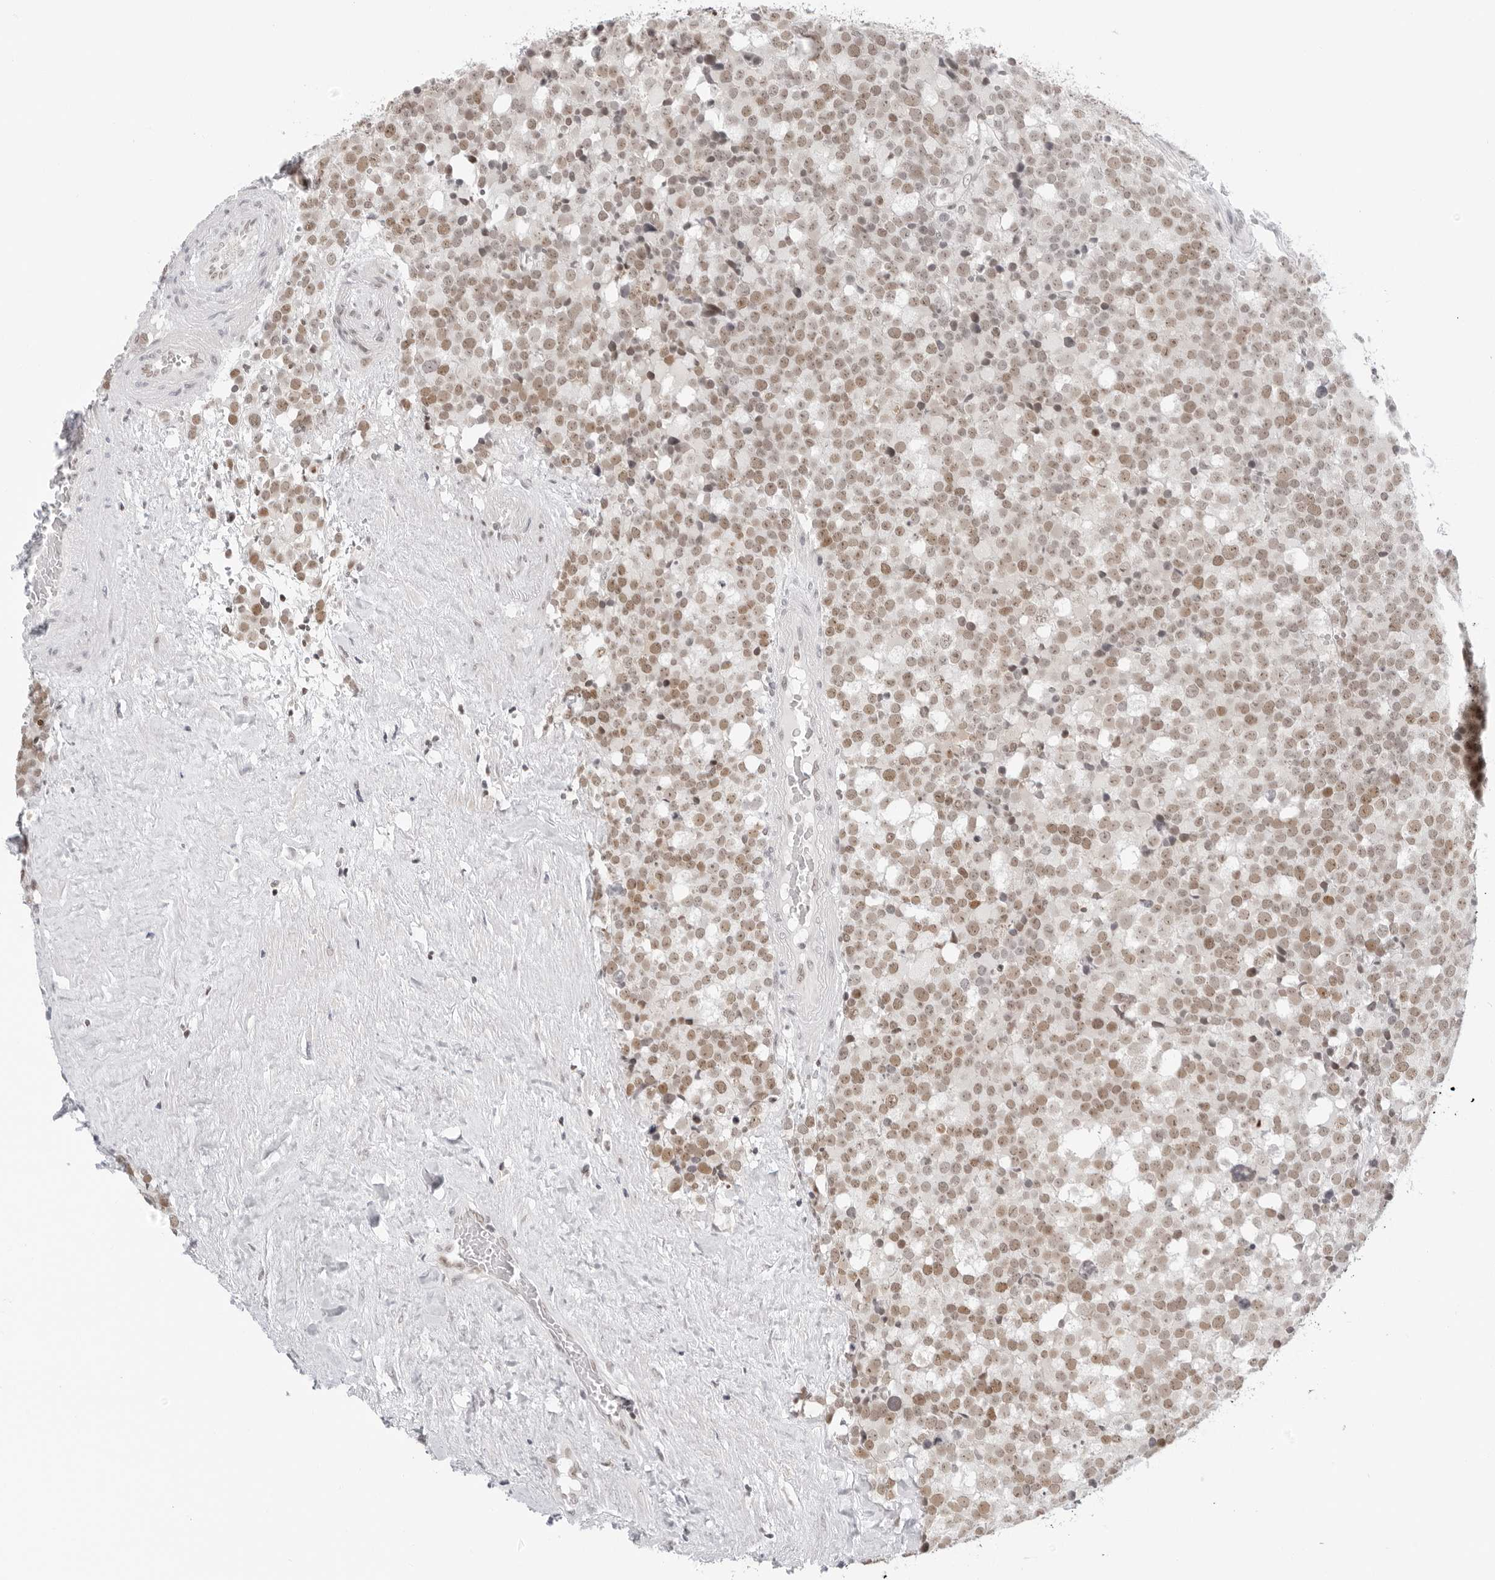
{"staining": {"intensity": "moderate", "quantity": ">75%", "location": "nuclear"}, "tissue": "testis cancer", "cell_type": "Tumor cells", "image_type": "cancer", "snomed": [{"axis": "morphology", "description": "Seminoma, NOS"}, {"axis": "topography", "description": "Testis"}], "caption": "A brown stain labels moderate nuclear positivity of a protein in human seminoma (testis) tumor cells. The staining is performed using DAB brown chromogen to label protein expression. The nuclei are counter-stained blue using hematoxylin.", "gene": "MSH6", "patient": {"sex": "male", "age": 71}}